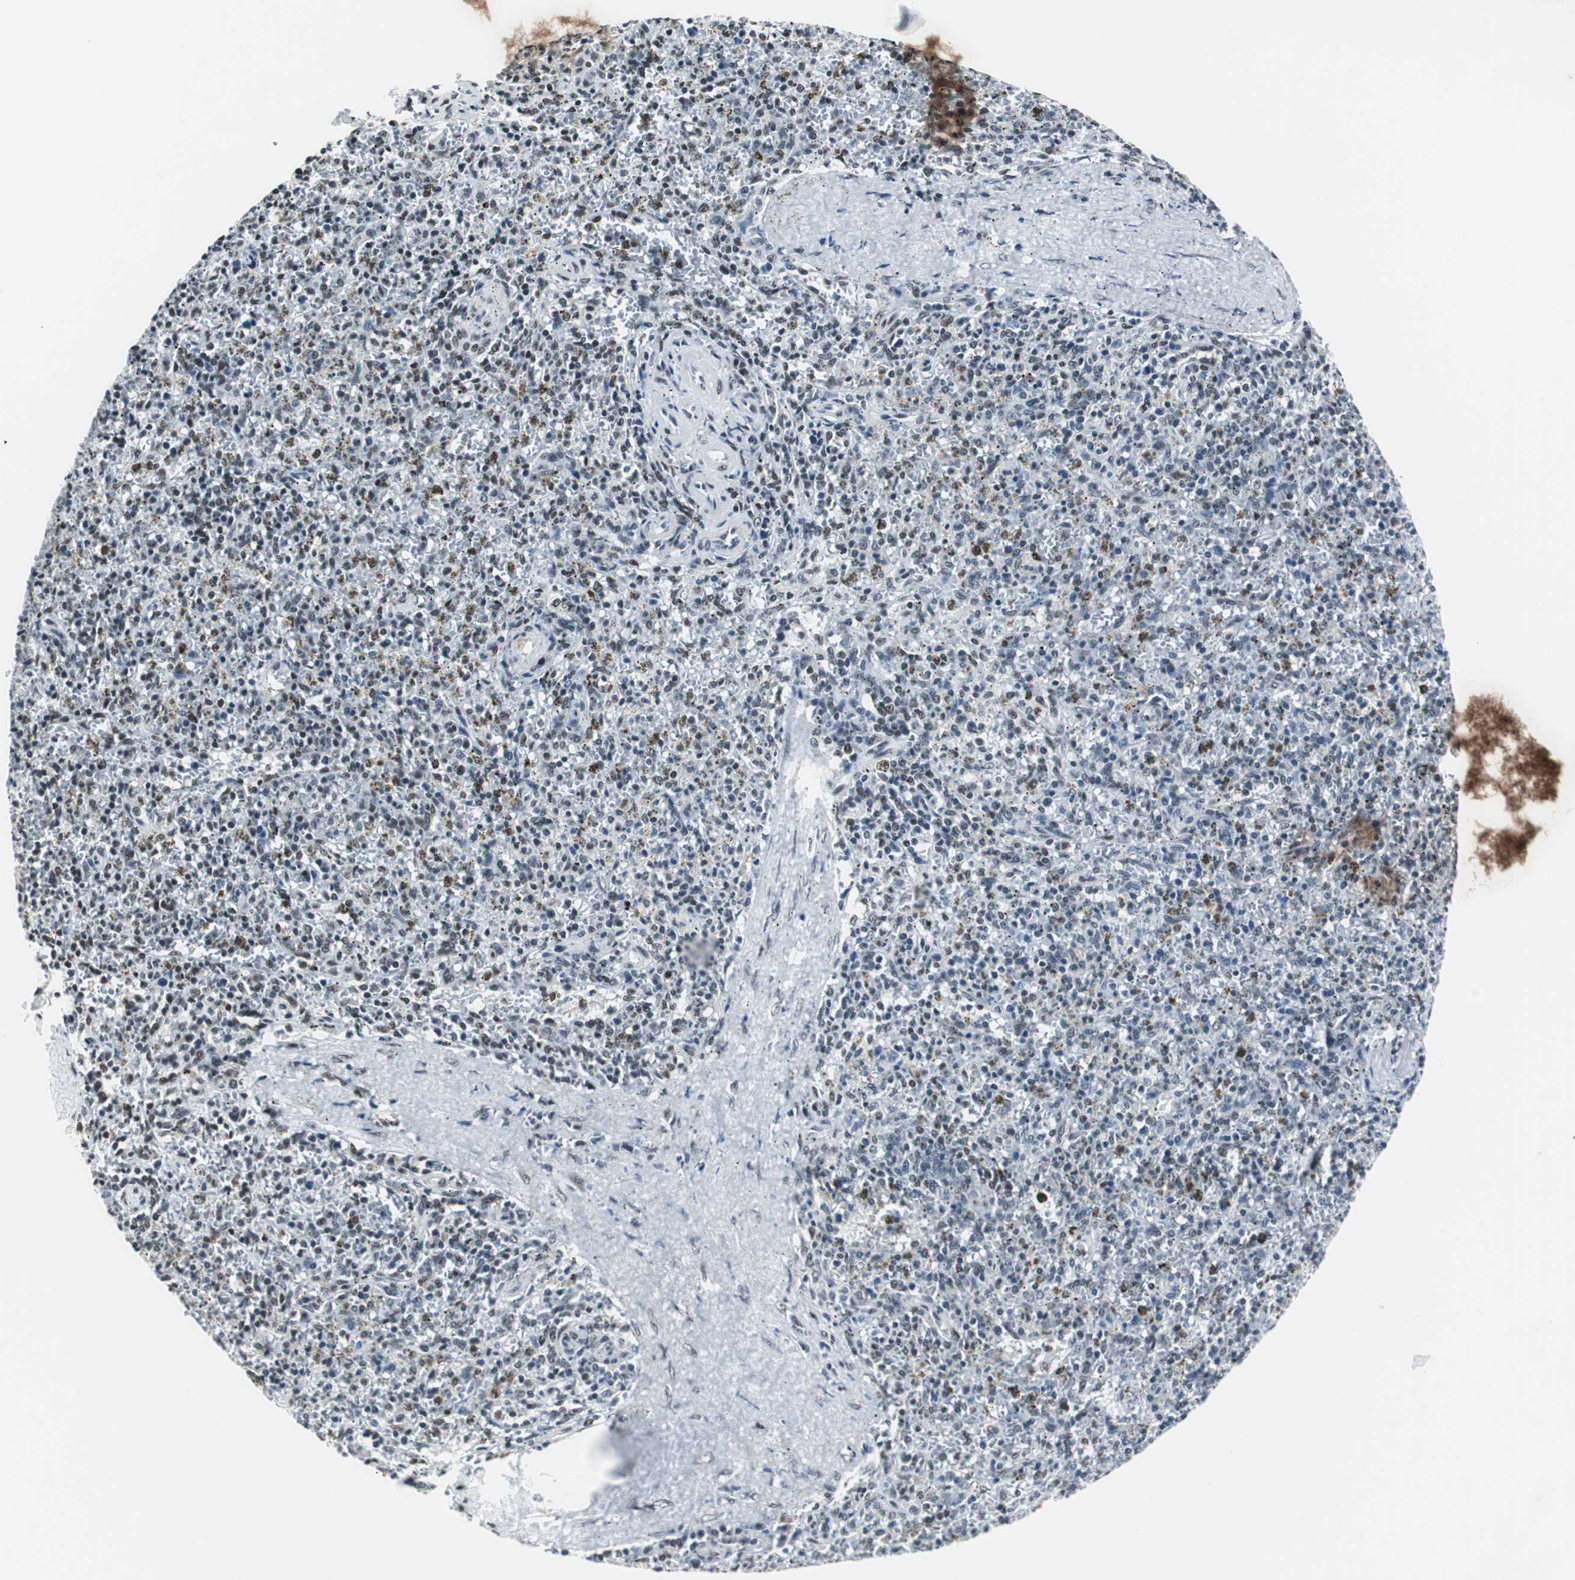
{"staining": {"intensity": "strong", "quantity": "25%-75%", "location": "nuclear"}, "tissue": "spleen", "cell_type": "Cells in red pulp", "image_type": "normal", "snomed": [{"axis": "morphology", "description": "Normal tissue, NOS"}, {"axis": "topography", "description": "Spleen"}], "caption": "Protein positivity by IHC shows strong nuclear positivity in approximately 25%-75% of cells in red pulp in benign spleen.", "gene": "XRCC1", "patient": {"sex": "male", "age": 72}}